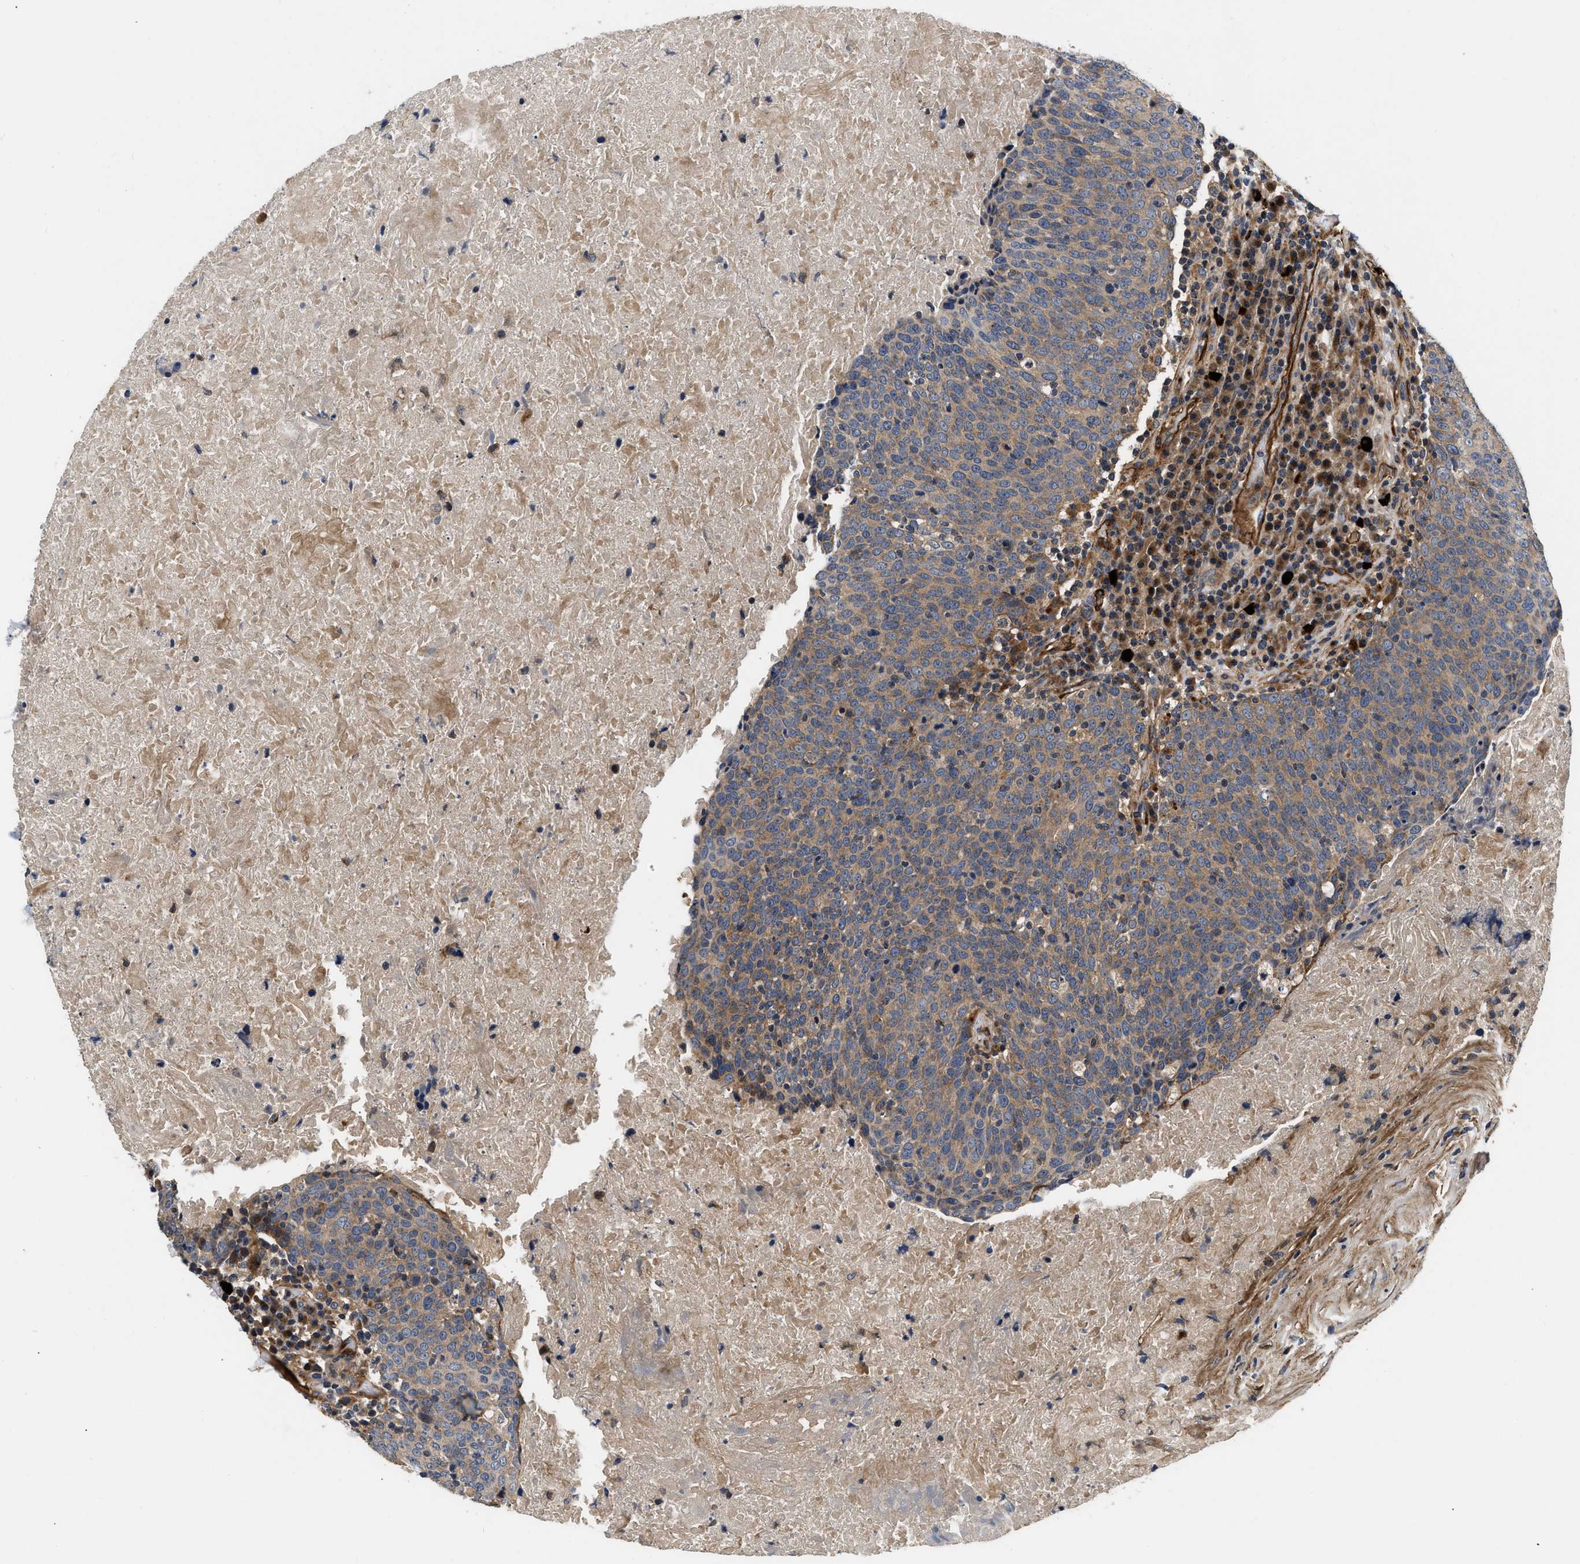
{"staining": {"intensity": "moderate", "quantity": ">75%", "location": "cytoplasmic/membranous"}, "tissue": "head and neck cancer", "cell_type": "Tumor cells", "image_type": "cancer", "snomed": [{"axis": "morphology", "description": "Squamous cell carcinoma, NOS"}, {"axis": "morphology", "description": "Squamous cell carcinoma, metastatic, NOS"}, {"axis": "topography", "description": "Lymph node"}, {"axis": "topography", "description": "Head-Neck"}], "caption": "The histopathology image shows staining of head and neck cancer, revealing moderate cytoplasmic/membranous protein expression (brown color) within tumor cells. The protein of interest is stained brown, and the nuclei are stained in blue (DAB (3,3'-diaminobenzidine) IHC with brightfield microscopy, high magnification).", "gene": "NME6", "patient": {"sex": "male", "age": 62}}